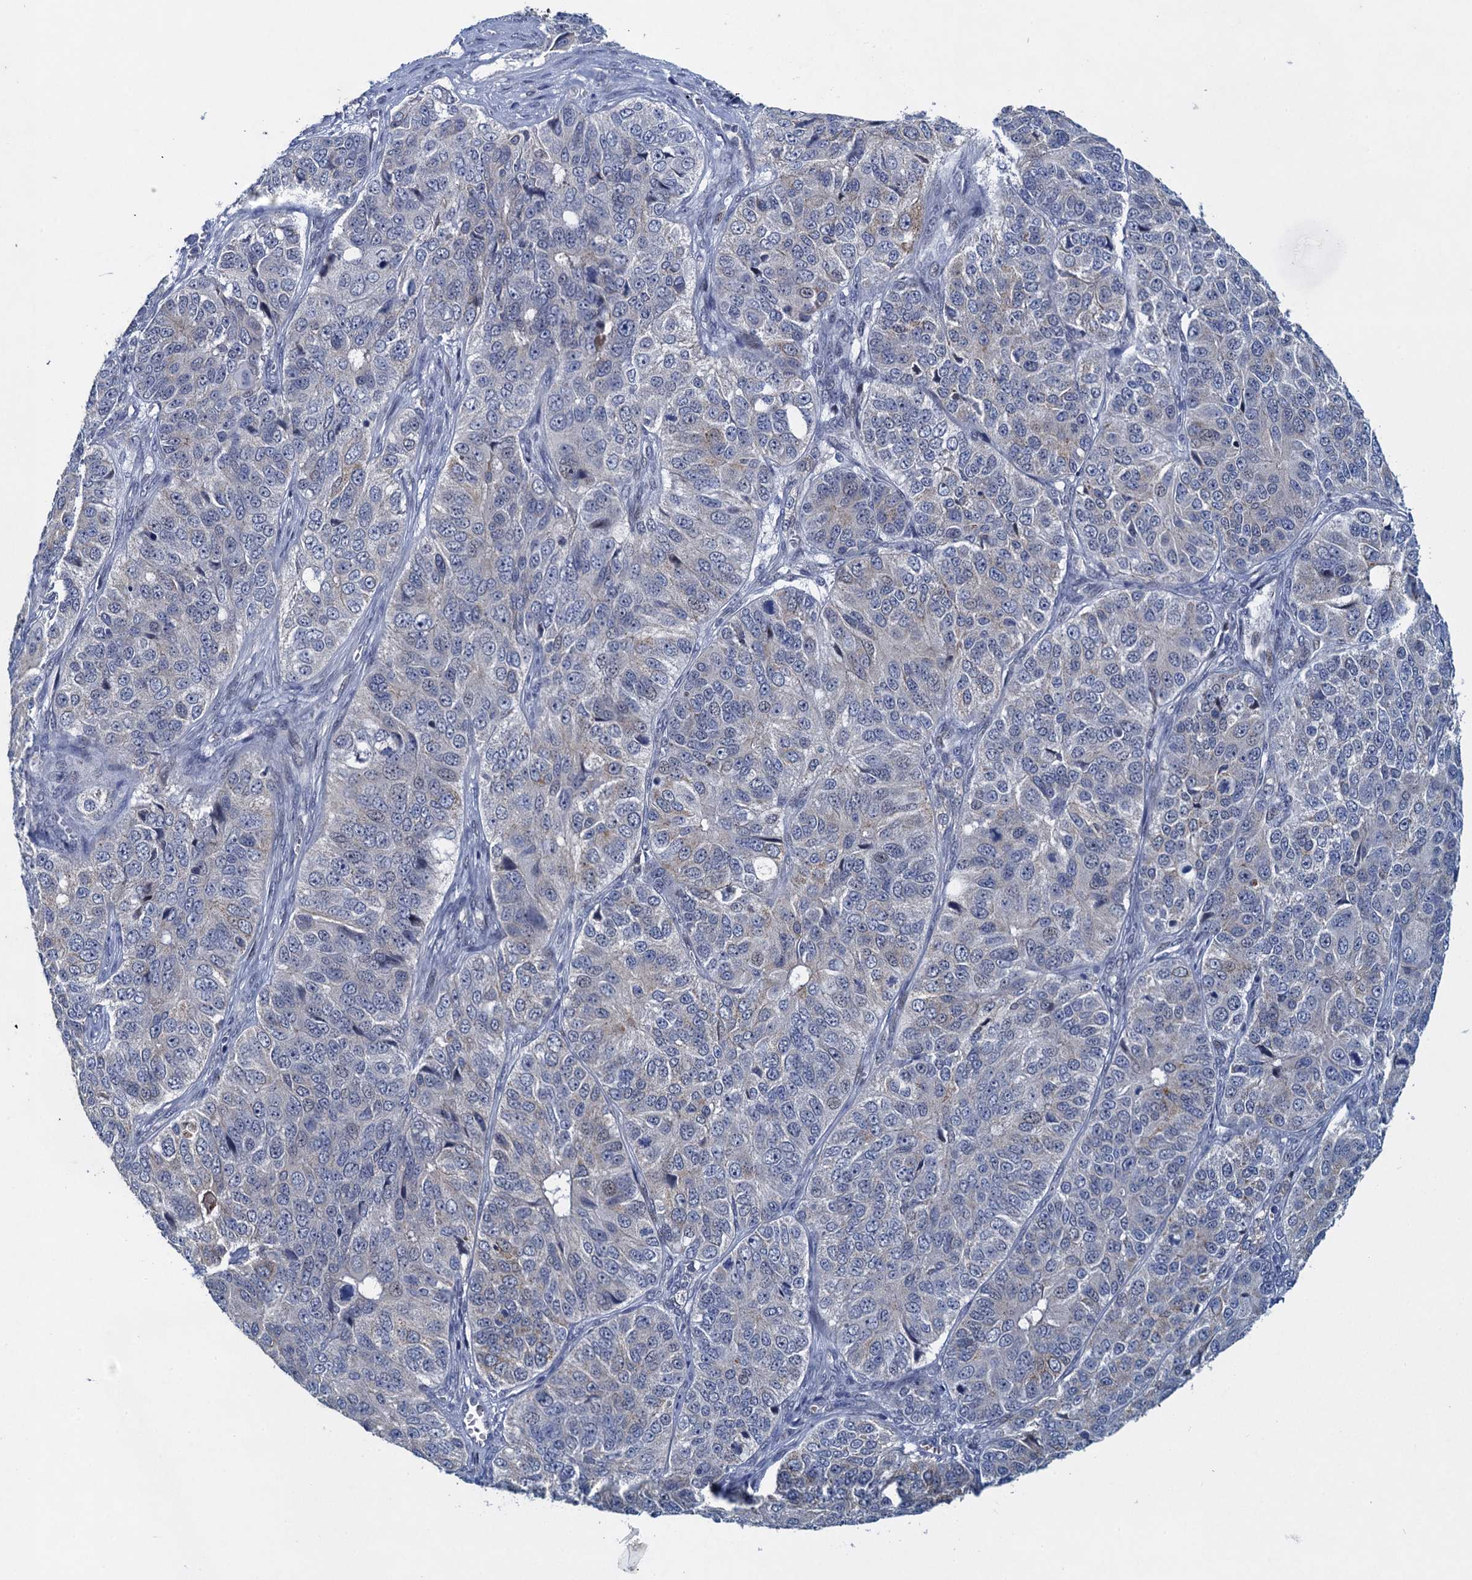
{"staining": {"intensity": "negative", "quantity": "none", "location": "none"}, "tissue": "ovarian cancer", "cell_type": "Tumor cells", "image_type": "cancer", "snomed": [{"axis": "morphology", "description": "Carcinoma, endometroid"}, {"axis": "topography", "description": "Ovary"}], "caption": "DAB (3,3'-diaminobenzidine) immunohistochemical staining of human endometroid carcinoma (ovarian) shows no significant staining in tumor cells. Brightfield microscopy of immunohistochemistry stained with DAB (brown) and hematoxylin (blue), captured at high magnification.", "gene": "ATOSA", "patient": {"sex": "female", "age": 51}}